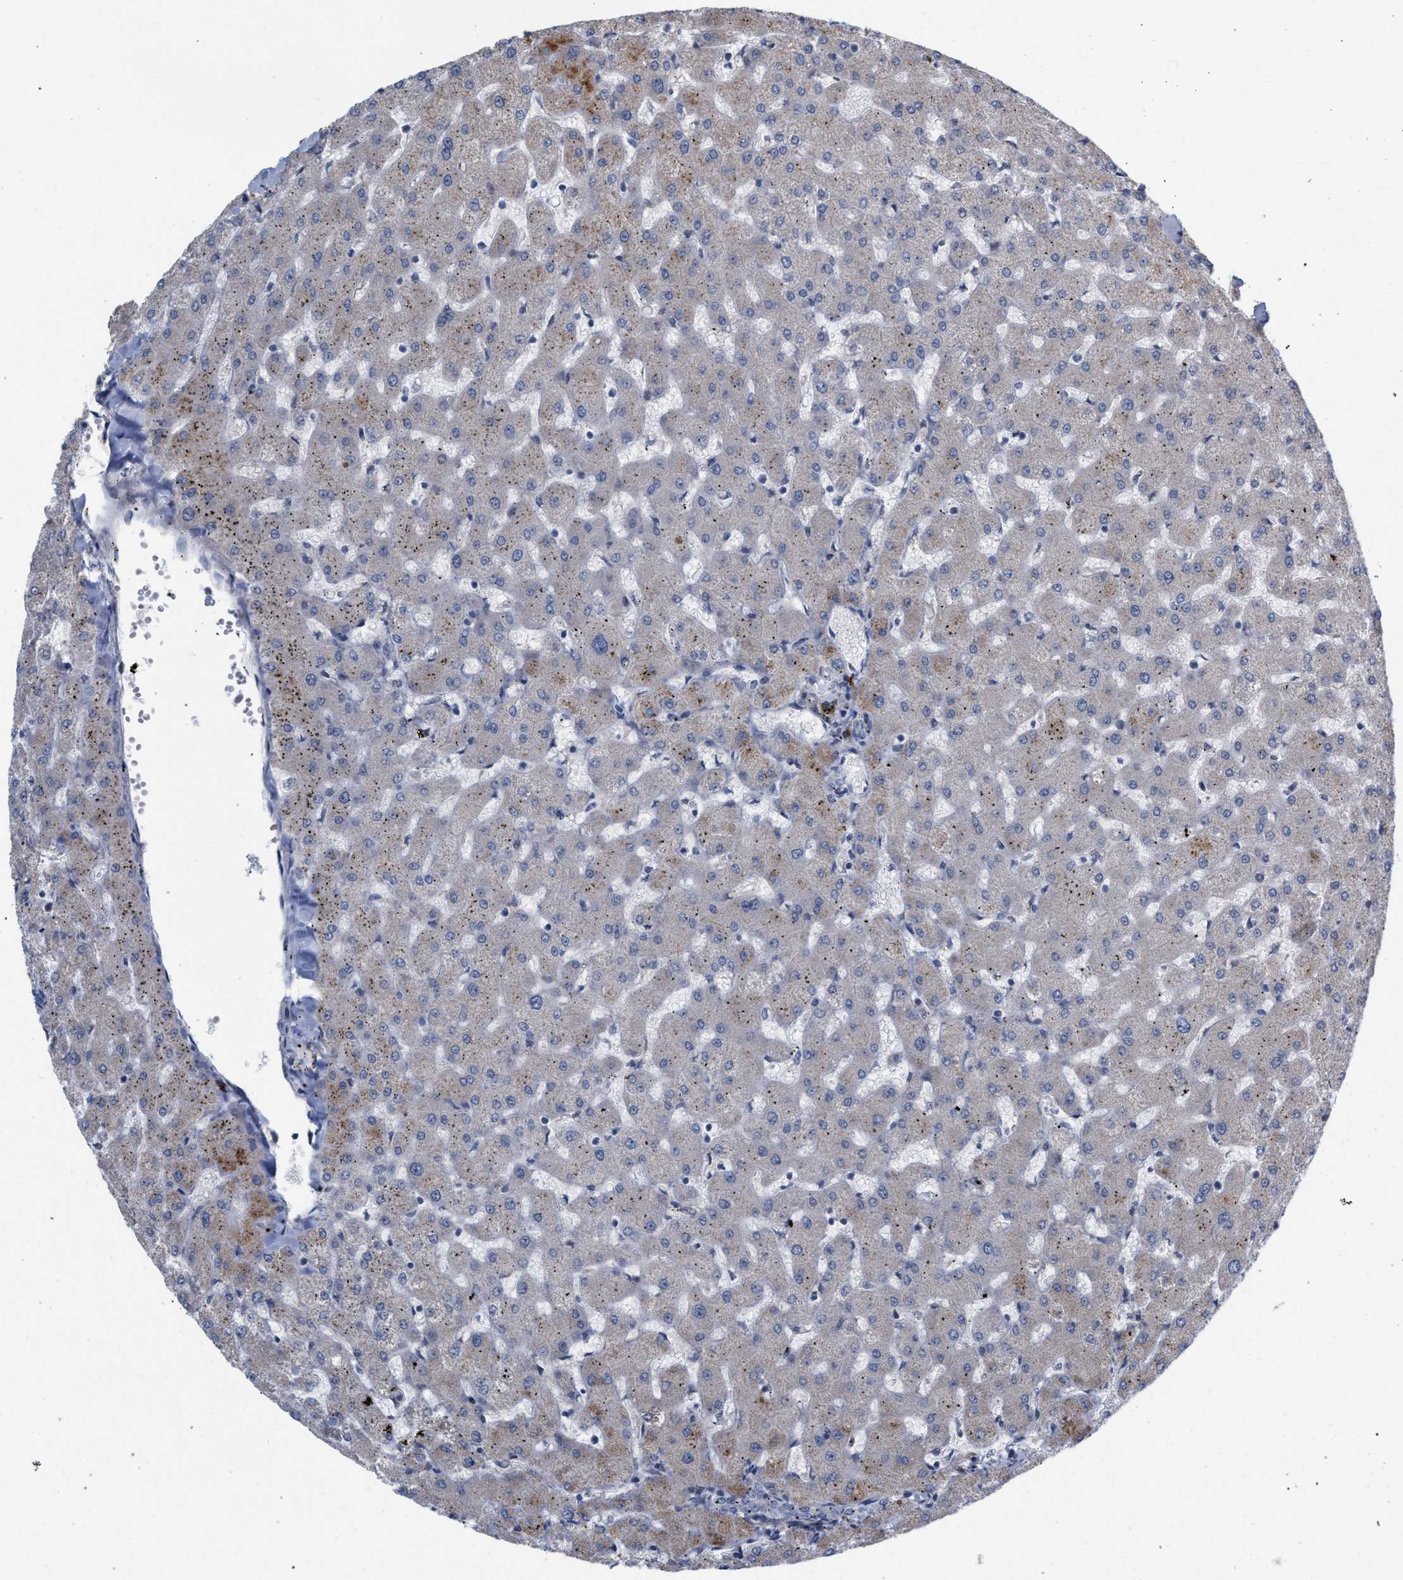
{"staining": {"intensity": "negative", "quantity": "none", "location": "none"}, "tissue": "liver", "cell_type": "Cholangiocytes", "image_type": "normal", "snomed": [{"axis": "morphology", "description": "Normal tissue, NOS"}, {"axis": "topography", "description": "Liver"}], "caption": "IHC of normal liver displays no expression in cholangiocytes. Brightfield microscopy of IHC stained with DAB (3,3'-diaminobenzidine) (brown) and hematoxylin (blue), captured at high magnification.", "gene": "RNF135", "patient": {"sex": "female", "age": 63}}